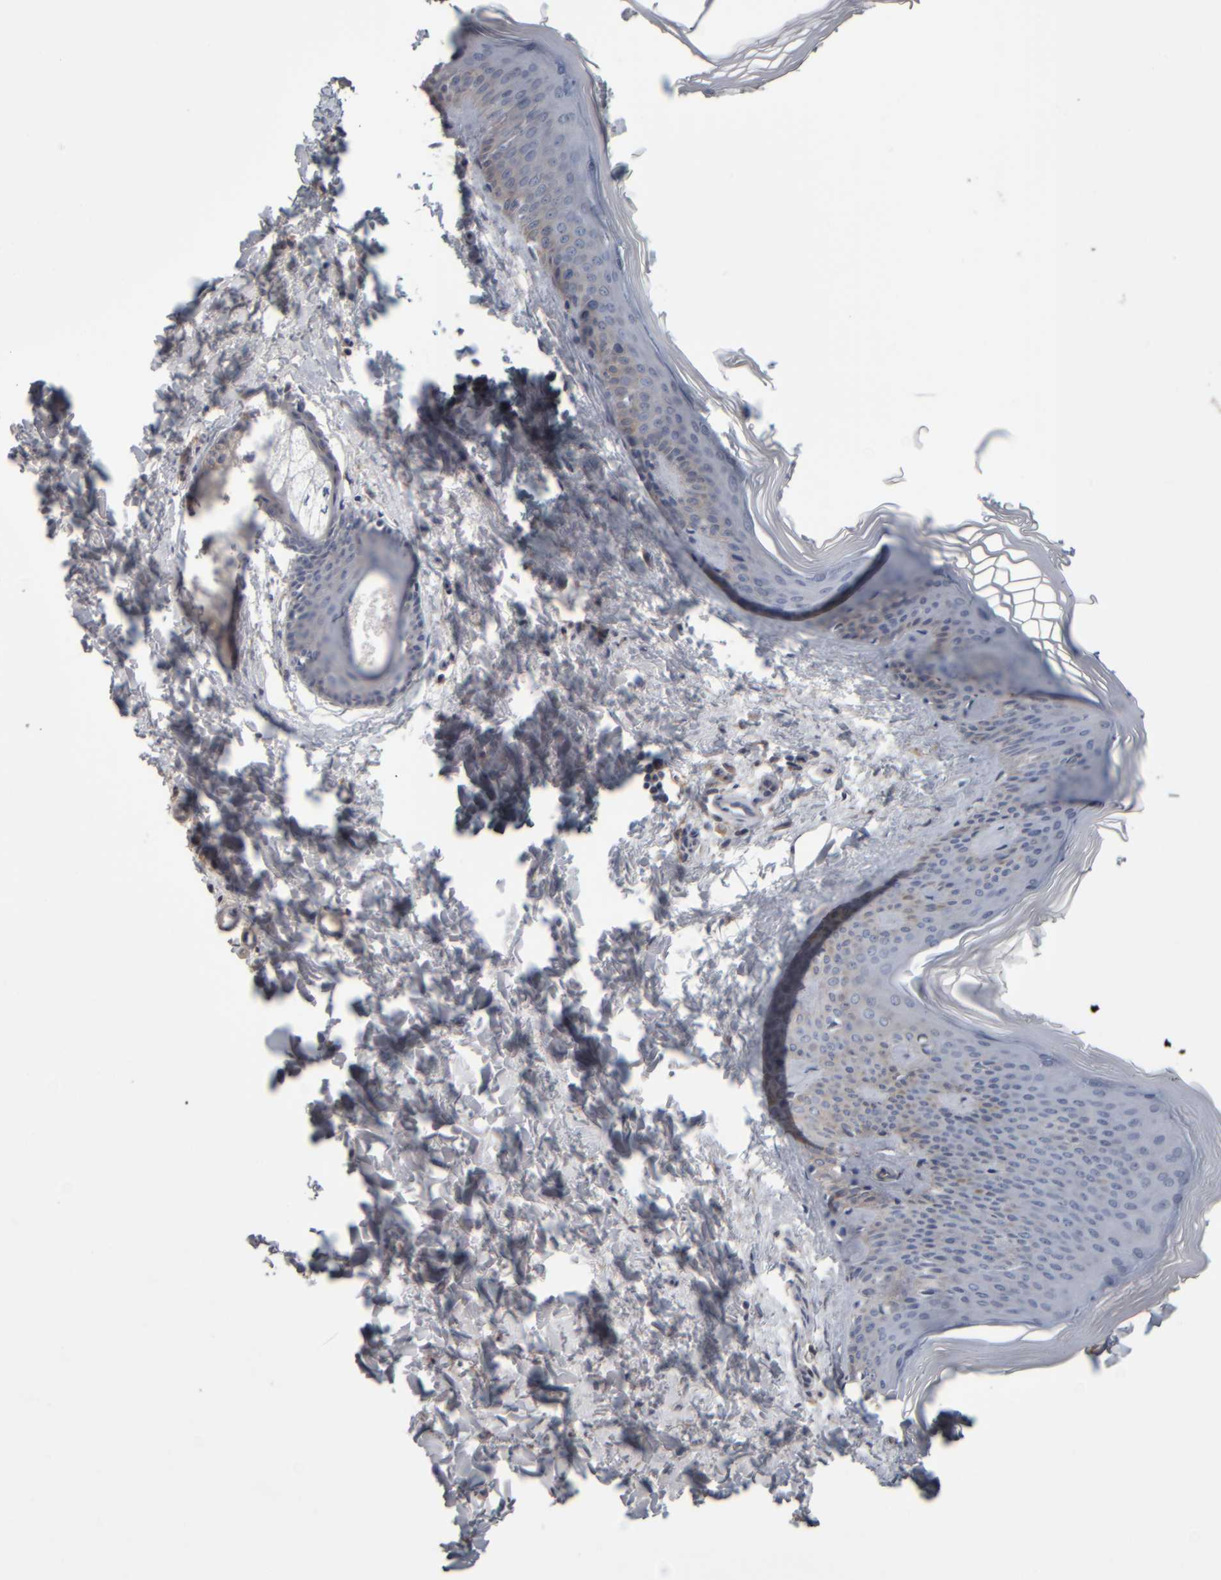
{"staining": {"intensity": "negative", "quantity": "none", "location": "none"}, "tissue": "skin", "cell_type": "Fibroblasts", "image_type": "normal", "snomed": [{"axis": "morphology", "description": "Normal tissue, NOS"}, {"axis": "topography", "description": "Skin"}], "caption": "Immunohistochemical staining of unremarkable human skin demonstrates no significant staining in fibroblasts.", "gene": "CAVIN4", "patient": {"sex": "female", "age": 27}}